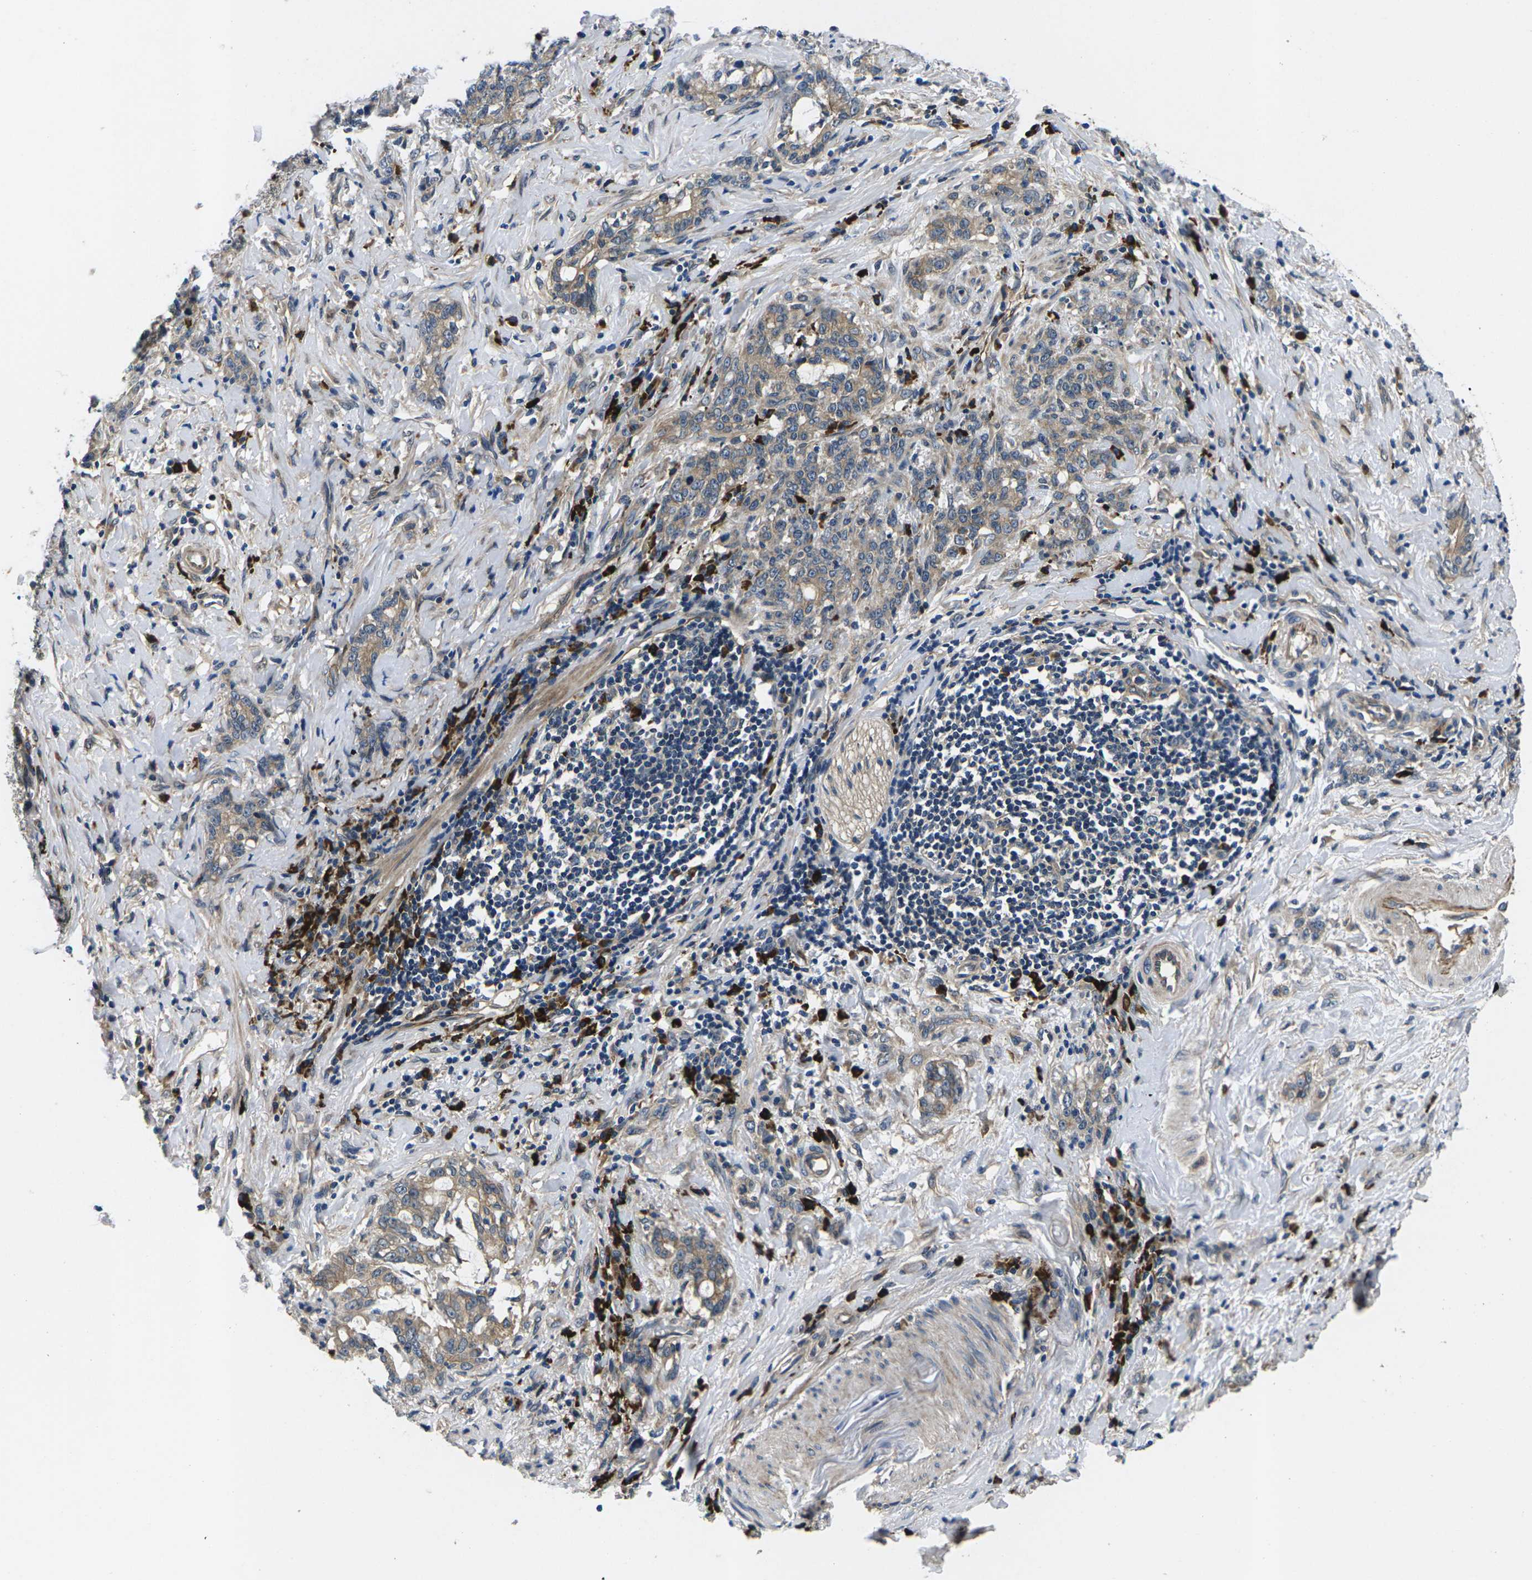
{"staining": {"intensity": "weak", "quantity": ">75%", "location": "cytoplasmic/membranous"}, "tissue": "stomach cancer", "cell_type": "Tumor cells", "image_type": "cancer", "snomed": [{"axis": "morphology", "description": "Adenocarcinoma, NOS"}, {"axis": "topography", "description": "Stomach, lower"}], "caption": "The photomicrograph reveals immunohistochemical staining of stomach cancer. There is weak cytoplasmic/membranous positivity is seen in approximately >75% of tumor cells.", "gene": "PLCE1", "patient": {"sex": "male", "age": 88}}